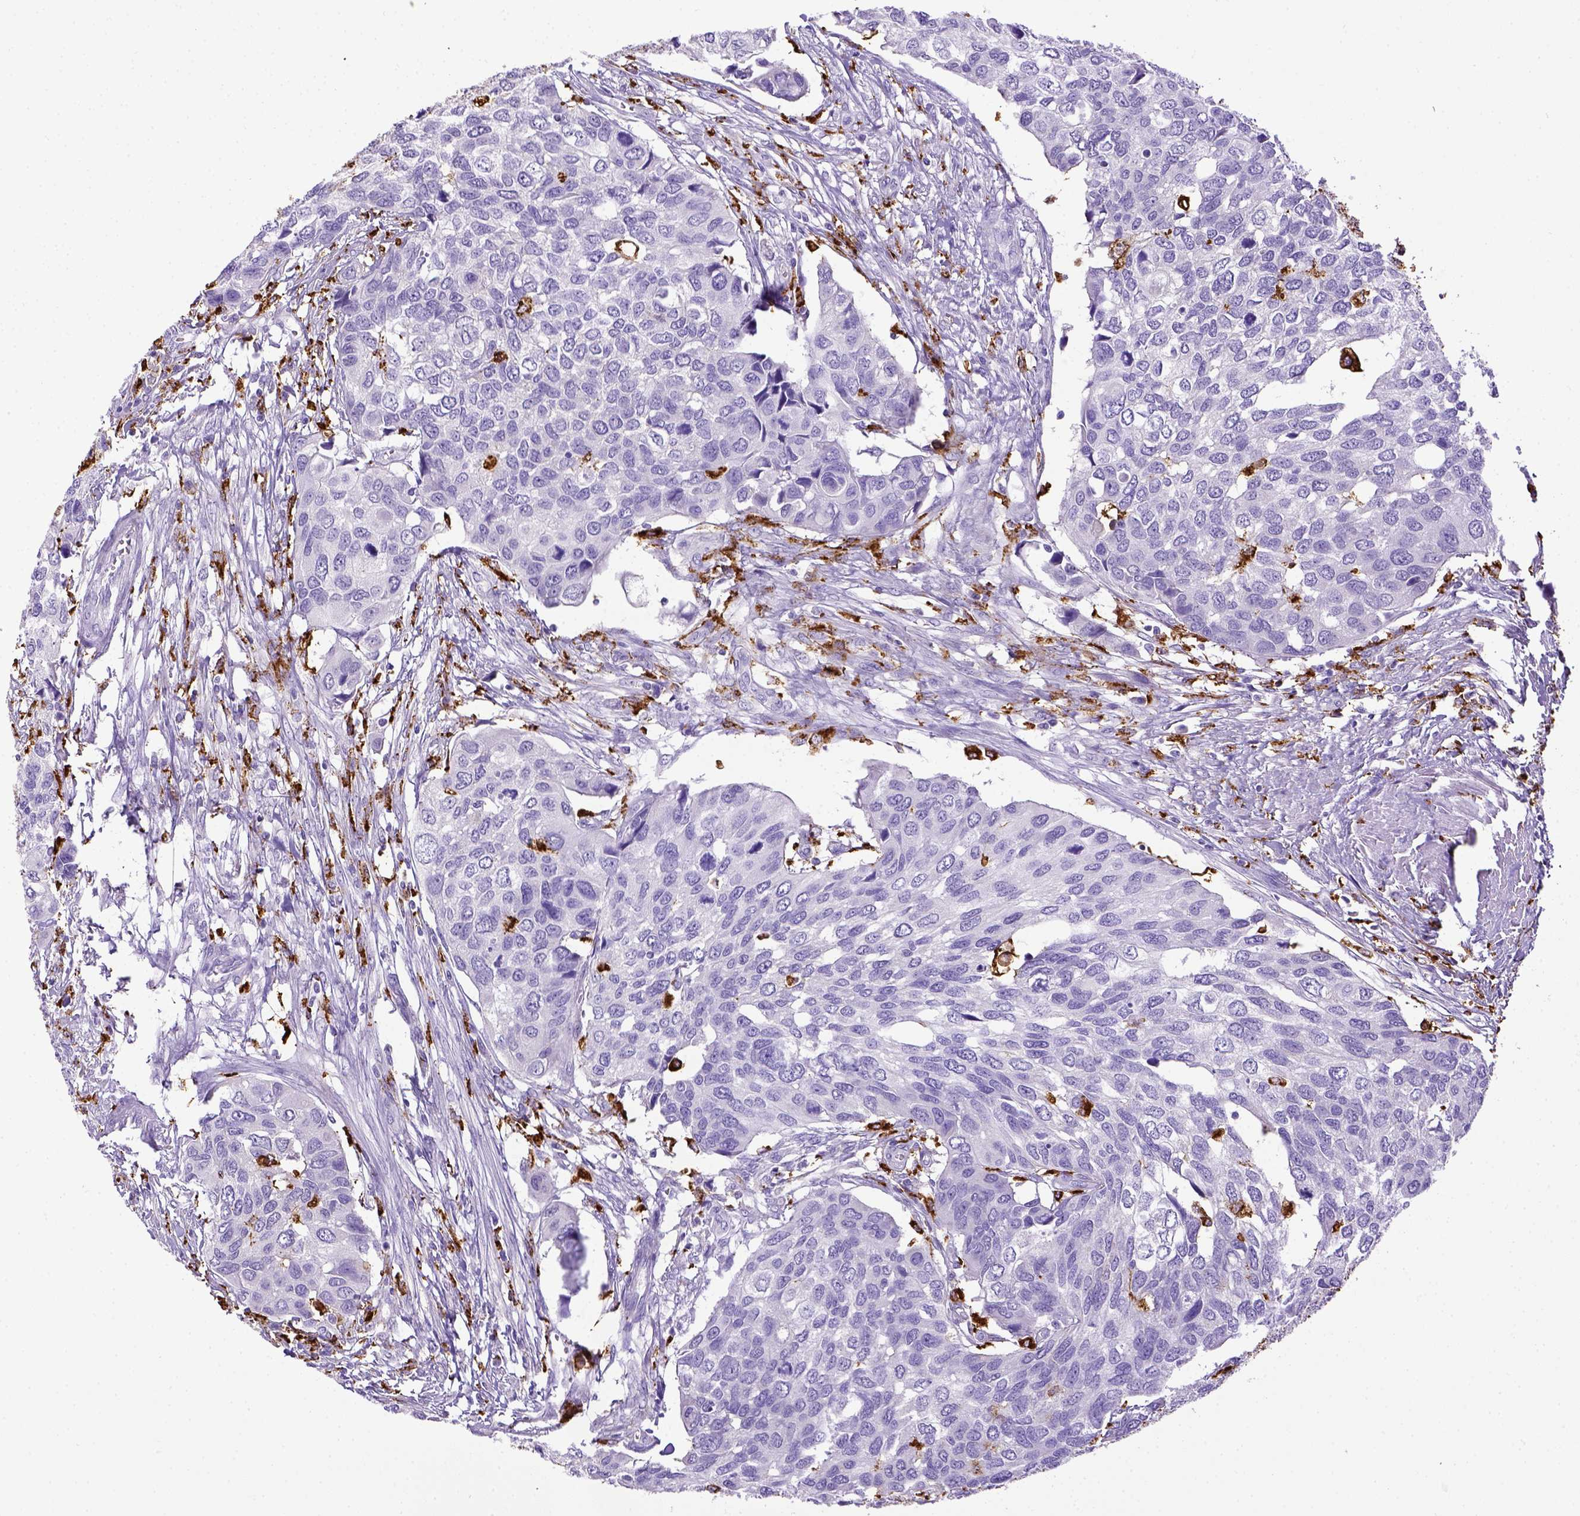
{"staining": {"intensity": "negative", "quantity": "none", "location": "none"}, "tissue": "urothelial cancer", "cell_type": "Tumor cells", "image_type": "cancer", "snomed": [{"axis": "morphology", "description": "Urothelial carcinoma, High grade"}, {"axis": "topography", "description": "Urinary bladder"}], "caption": "Immunohistochemical staining of urothelial cancer demonstrates no significant staining in tumor cells.", "gene": "CD68", "patient": {"sex": "male", "age": 60}}